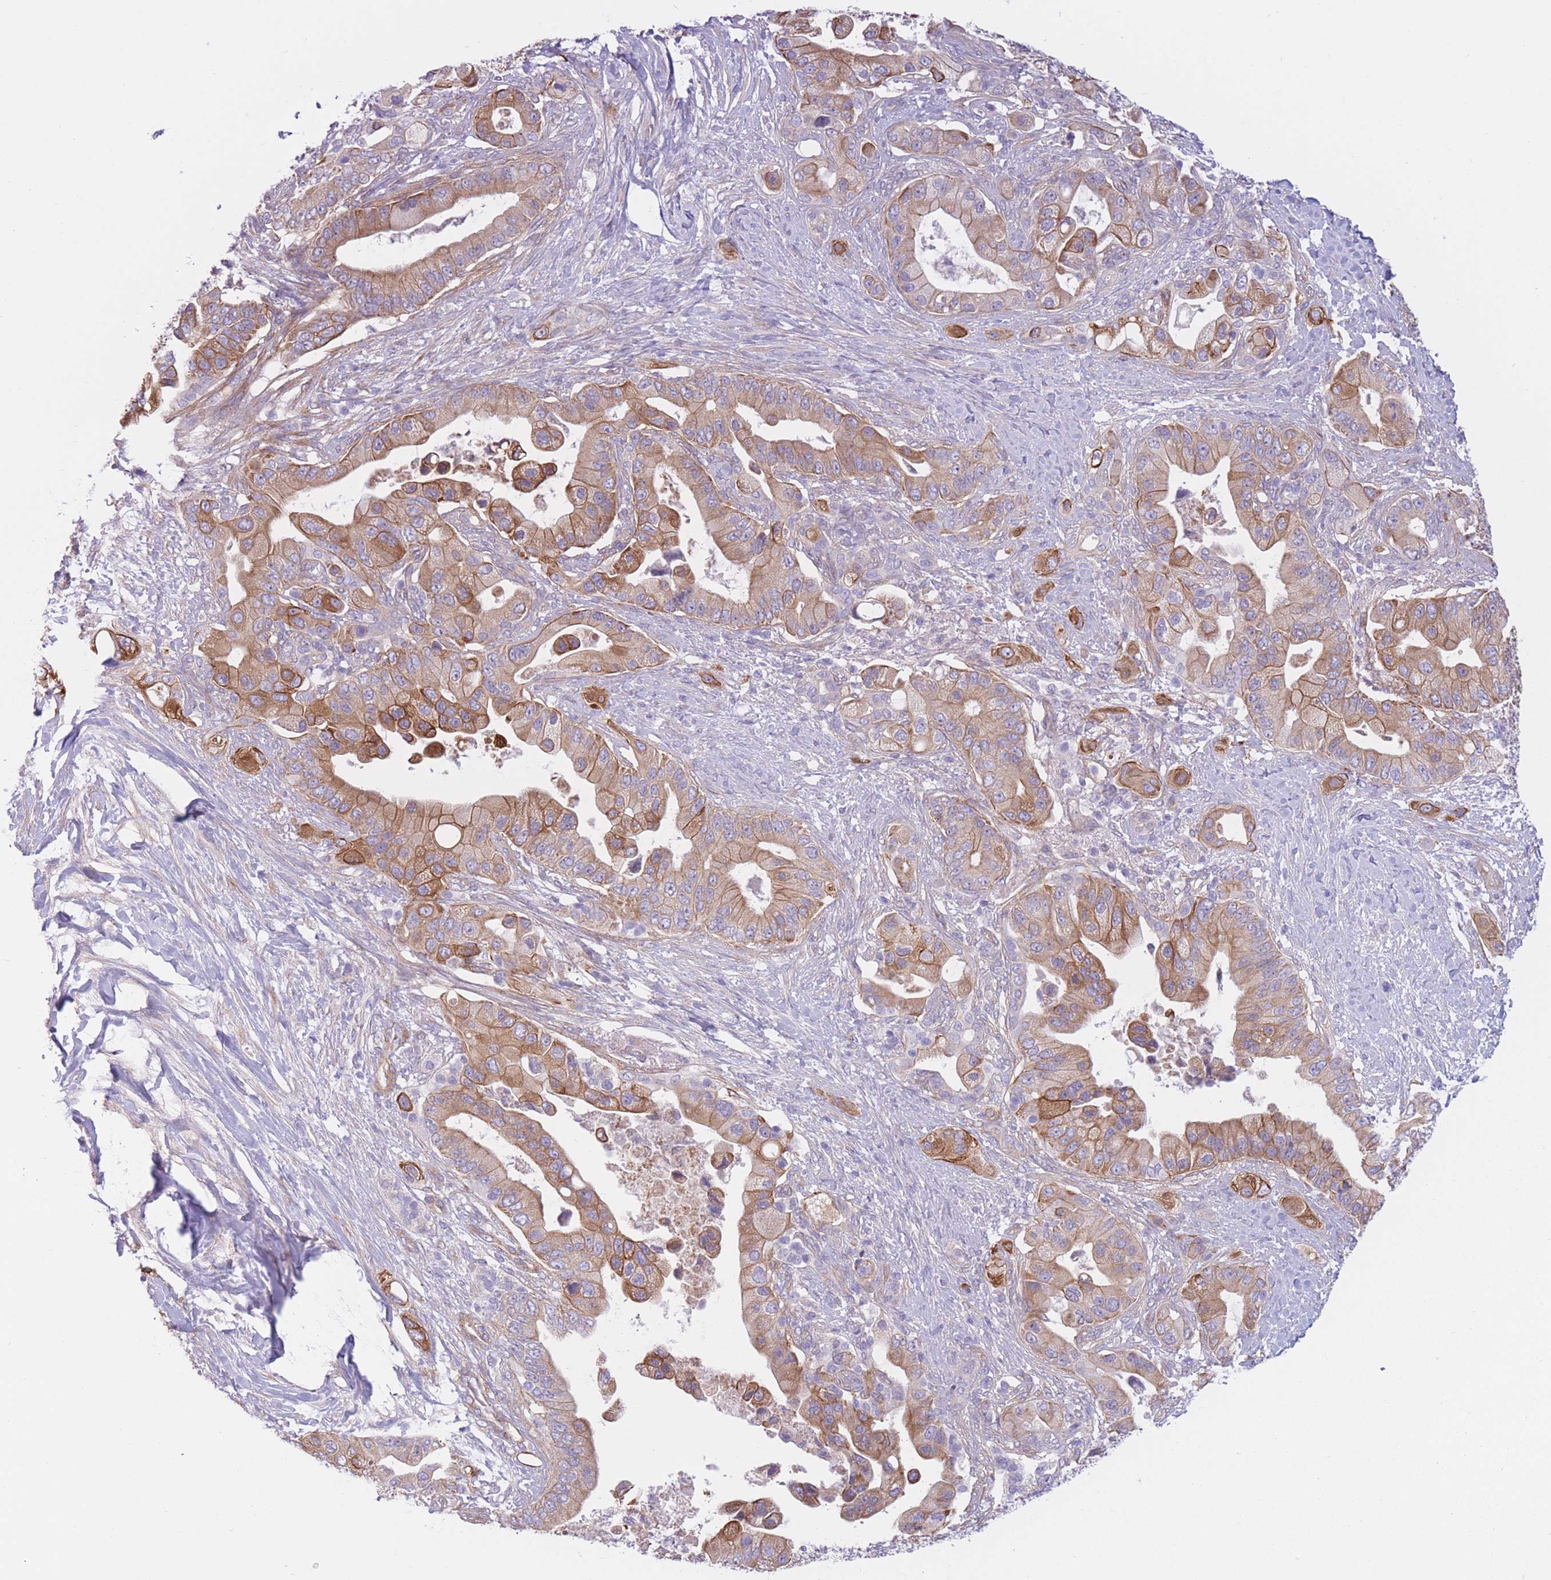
{"staining": {"intensity": "moderate", "quantity": ">75%", "location": "cytoplasmic/membranous"}, "tissue": "pancreatic cancer", "cell_type": "Tumor cells", "image_type": "cancer", "snomed": [{"axis": "morphology", "description": "Adenocarcinoma, NOS"}, {"axis": "topography", "description": "Pancreas"}], "caption": "IHC of pancreatic adenocarcinoma shows medium levels of moderate cytoplasmic/membranous expression in approximately >75% of tumor cells.", "gene": "SERPINB3", "patient": {"sex": "male", "age": 57}}